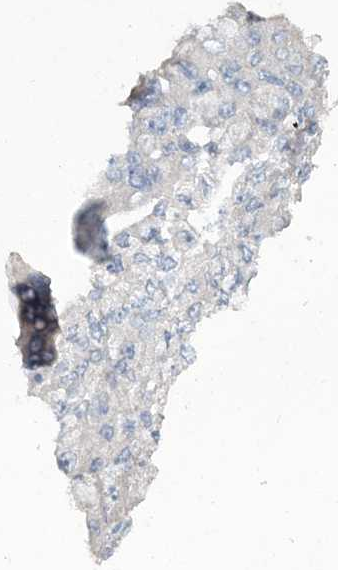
{"staining": {"intensity": "negative", "quantity": "none", "location": "none"}, "tissue": "lung cancer", "cell_type": "Tumor cells", "image_type": "cancer", "snomed": [{"axis": "morphology", "description": "Squamous cell carcinoma, NOS"}, {"axis": "topography", "description": "Lung"}], "caption": "Immunohistochemistry image of neoplastic tissue: human lung cancer (squamous cell carcinoma) stained with DAB (3,3'-diaminobenzidine) demonstrates no significant protein positivity in tumor cells.", "gene": "DNAH5", "patient": {"sex": "male", "age": 74}}